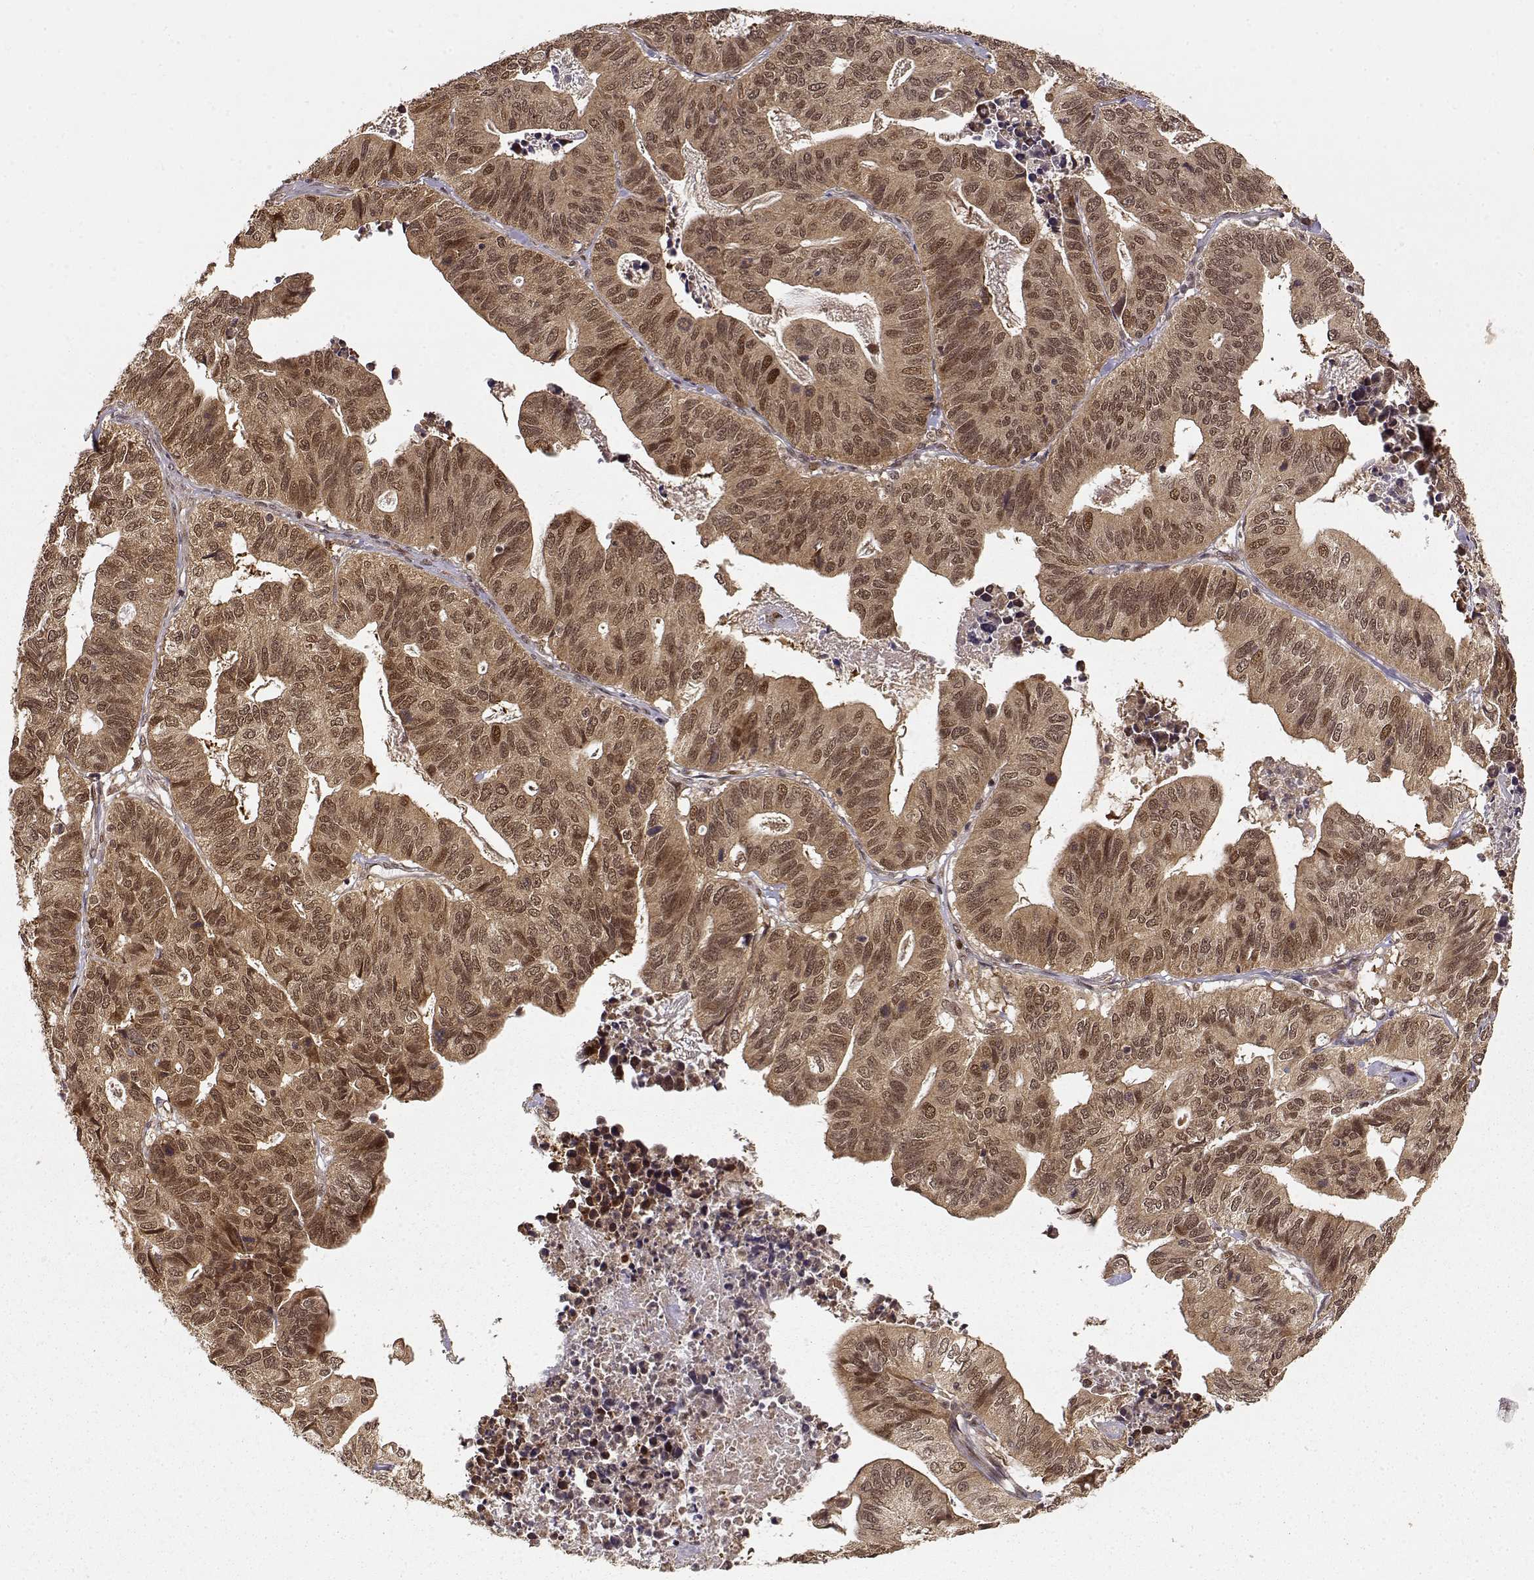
{"staining": {"intensity": "moderate", "quantity": ">75%", "location": "cytoplasmic/membranous,nuclear"}, "tissue": "stomach cancer", "cell_type": "Tumor cells", "image_type": "cancer", "snomed": [{"axis": "morphology", "description": "Adenocarcinoma, NOS"}, {"axis": "topography", "description": "Stomach, upper"}], "caption": "Tumor cells show medium levels of moderate cytoplasmic/membranous and nuclear positivity in approximately >75% of cells in stomach adenocarcinoma.", "gene": "MAEA", "patient": {"sex": "female", "age": 67}}